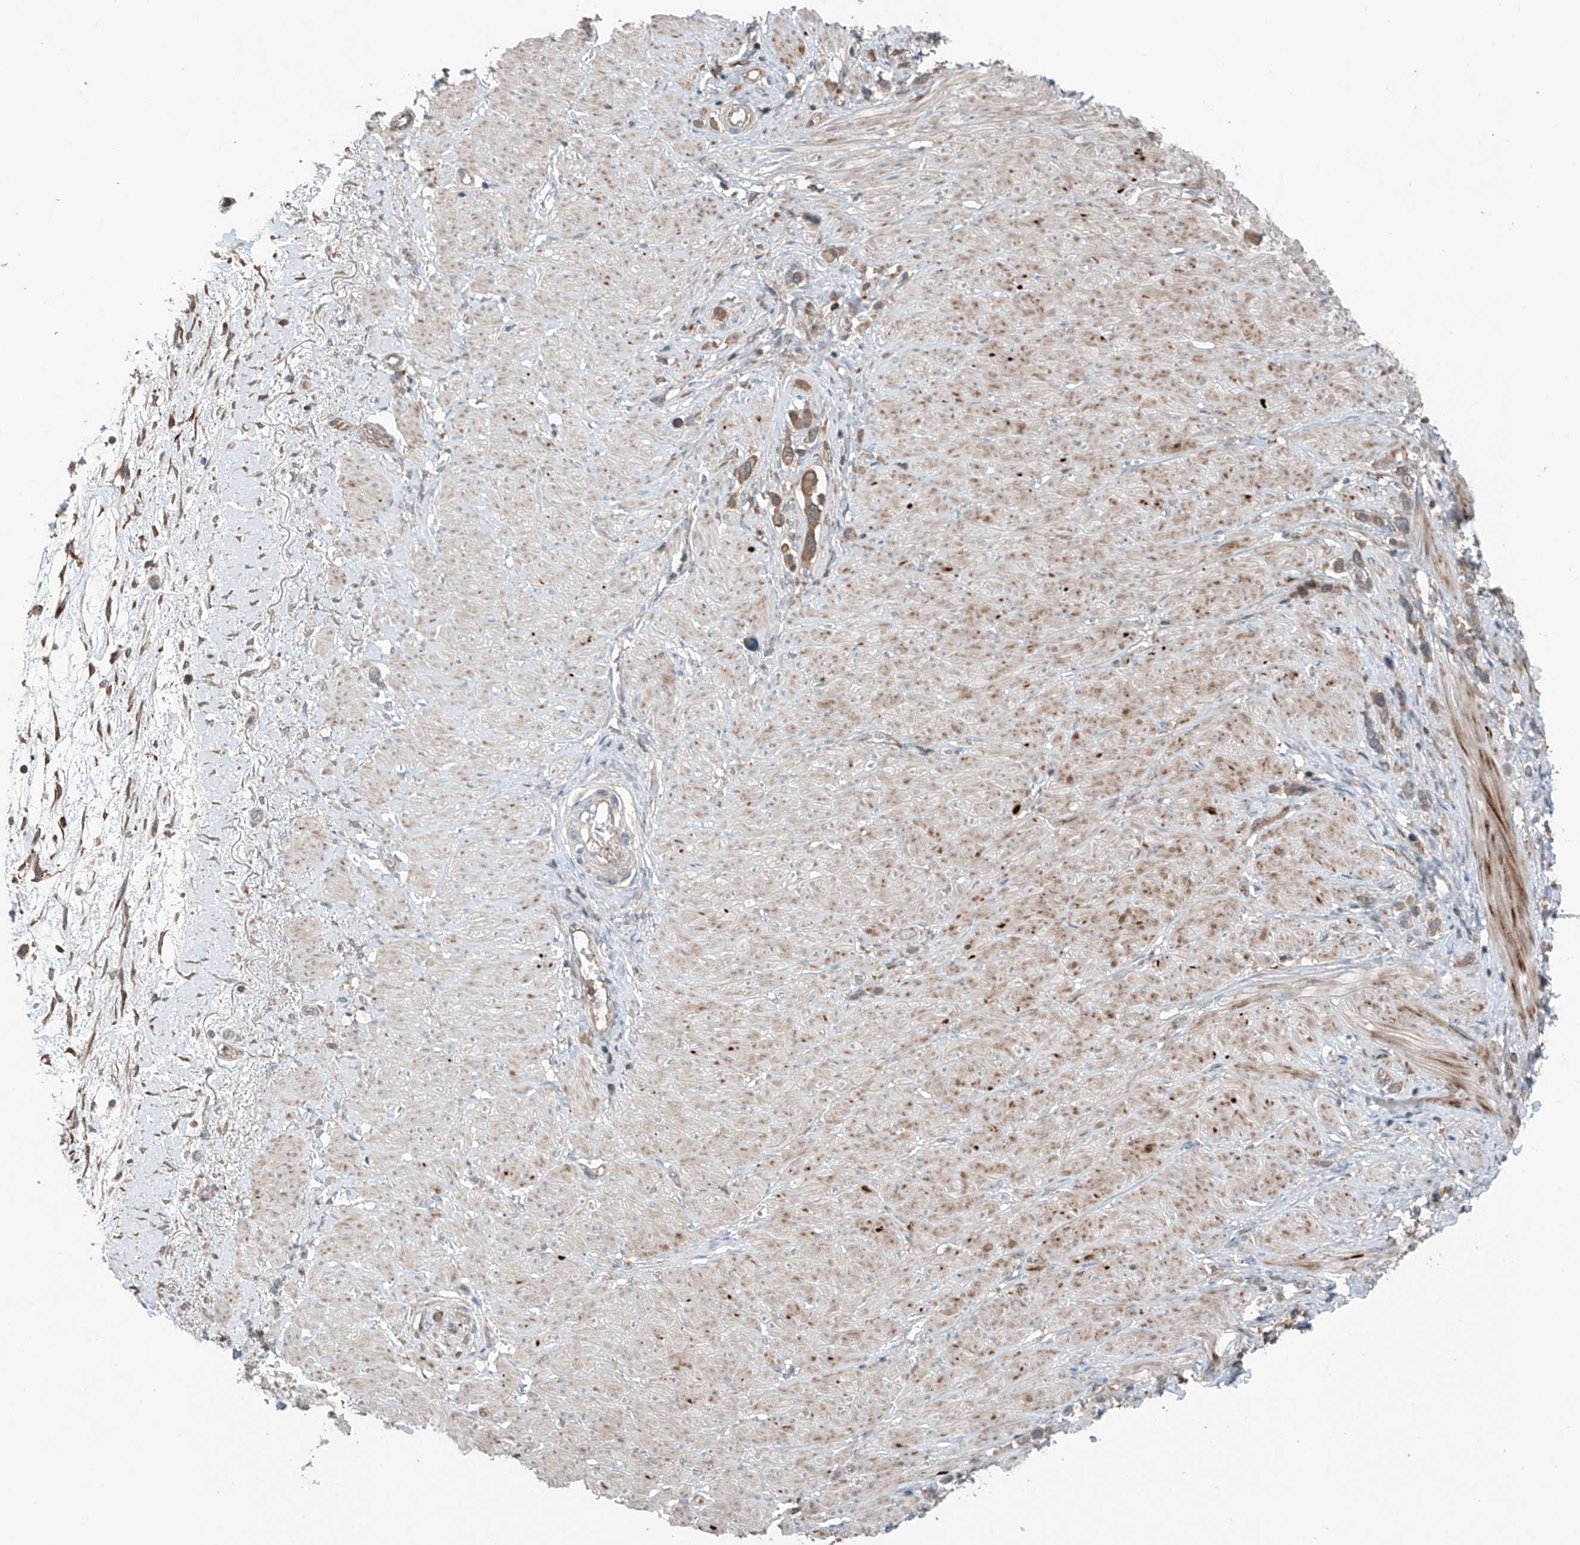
{"staining": {"intensity": "moderate", "quantity": ">75%", "location": "cytoplasmic/membranous"}, "tissue": "stomach cancer", "cell_type": "Tumor cells", "image_type": "cancer", "snomed": [{"axis": "morphology", "description": "Adenocarcinoma, NOS"}, {"axis": "topography", "description": "Stomach"}], "caption": "Protein expression analysis of stomach cancer shows moderate cytoplasmic/membranous staining in approximately >75% of tumor cells.", "gene": "SAMD3", "patient": {"sex": "female", "age": 65}}